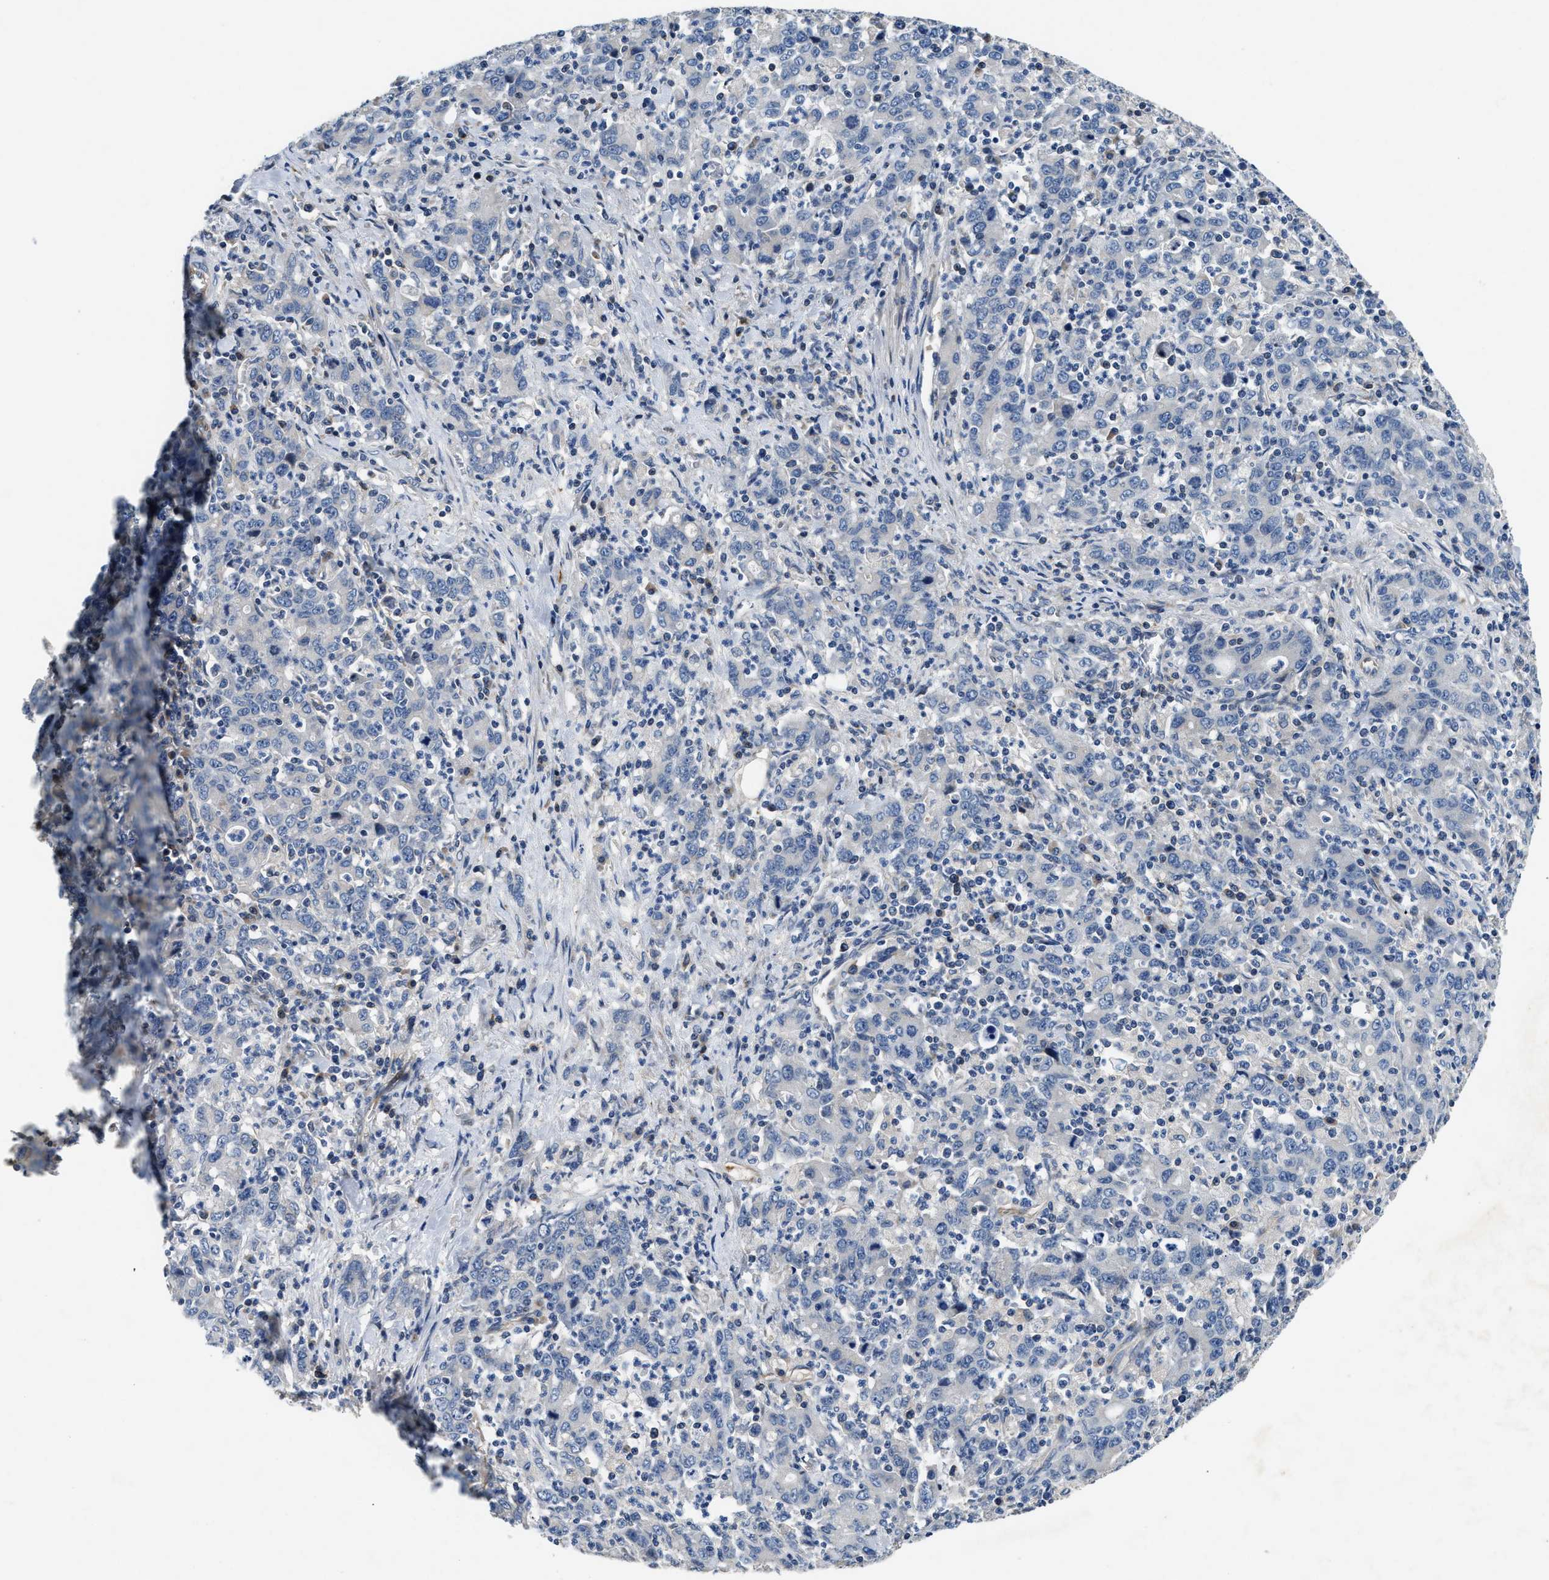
{"staining": {"intensity": "negative", "quantity": "none", "location": "none"}, "tissue": "stomach cancer", "cell_type": "Tumor cells", "image_type": "cancer", "snomed": [{"axis": "morphology", "description": "Adenocarcinoma, NOS"}, {"axis": "topography", "description": "Stomach, upper"}], "caption": "This is a image of immunohistochemistry (IHC) staining of stomach cancer, which shows no expression in tumor cells. The staining is performed using DAB brown chromogen with nuclei counter-stained in using hematoxylin.", "gene": "IL17RC", "patient": {"sex": "male", "age": 69}}